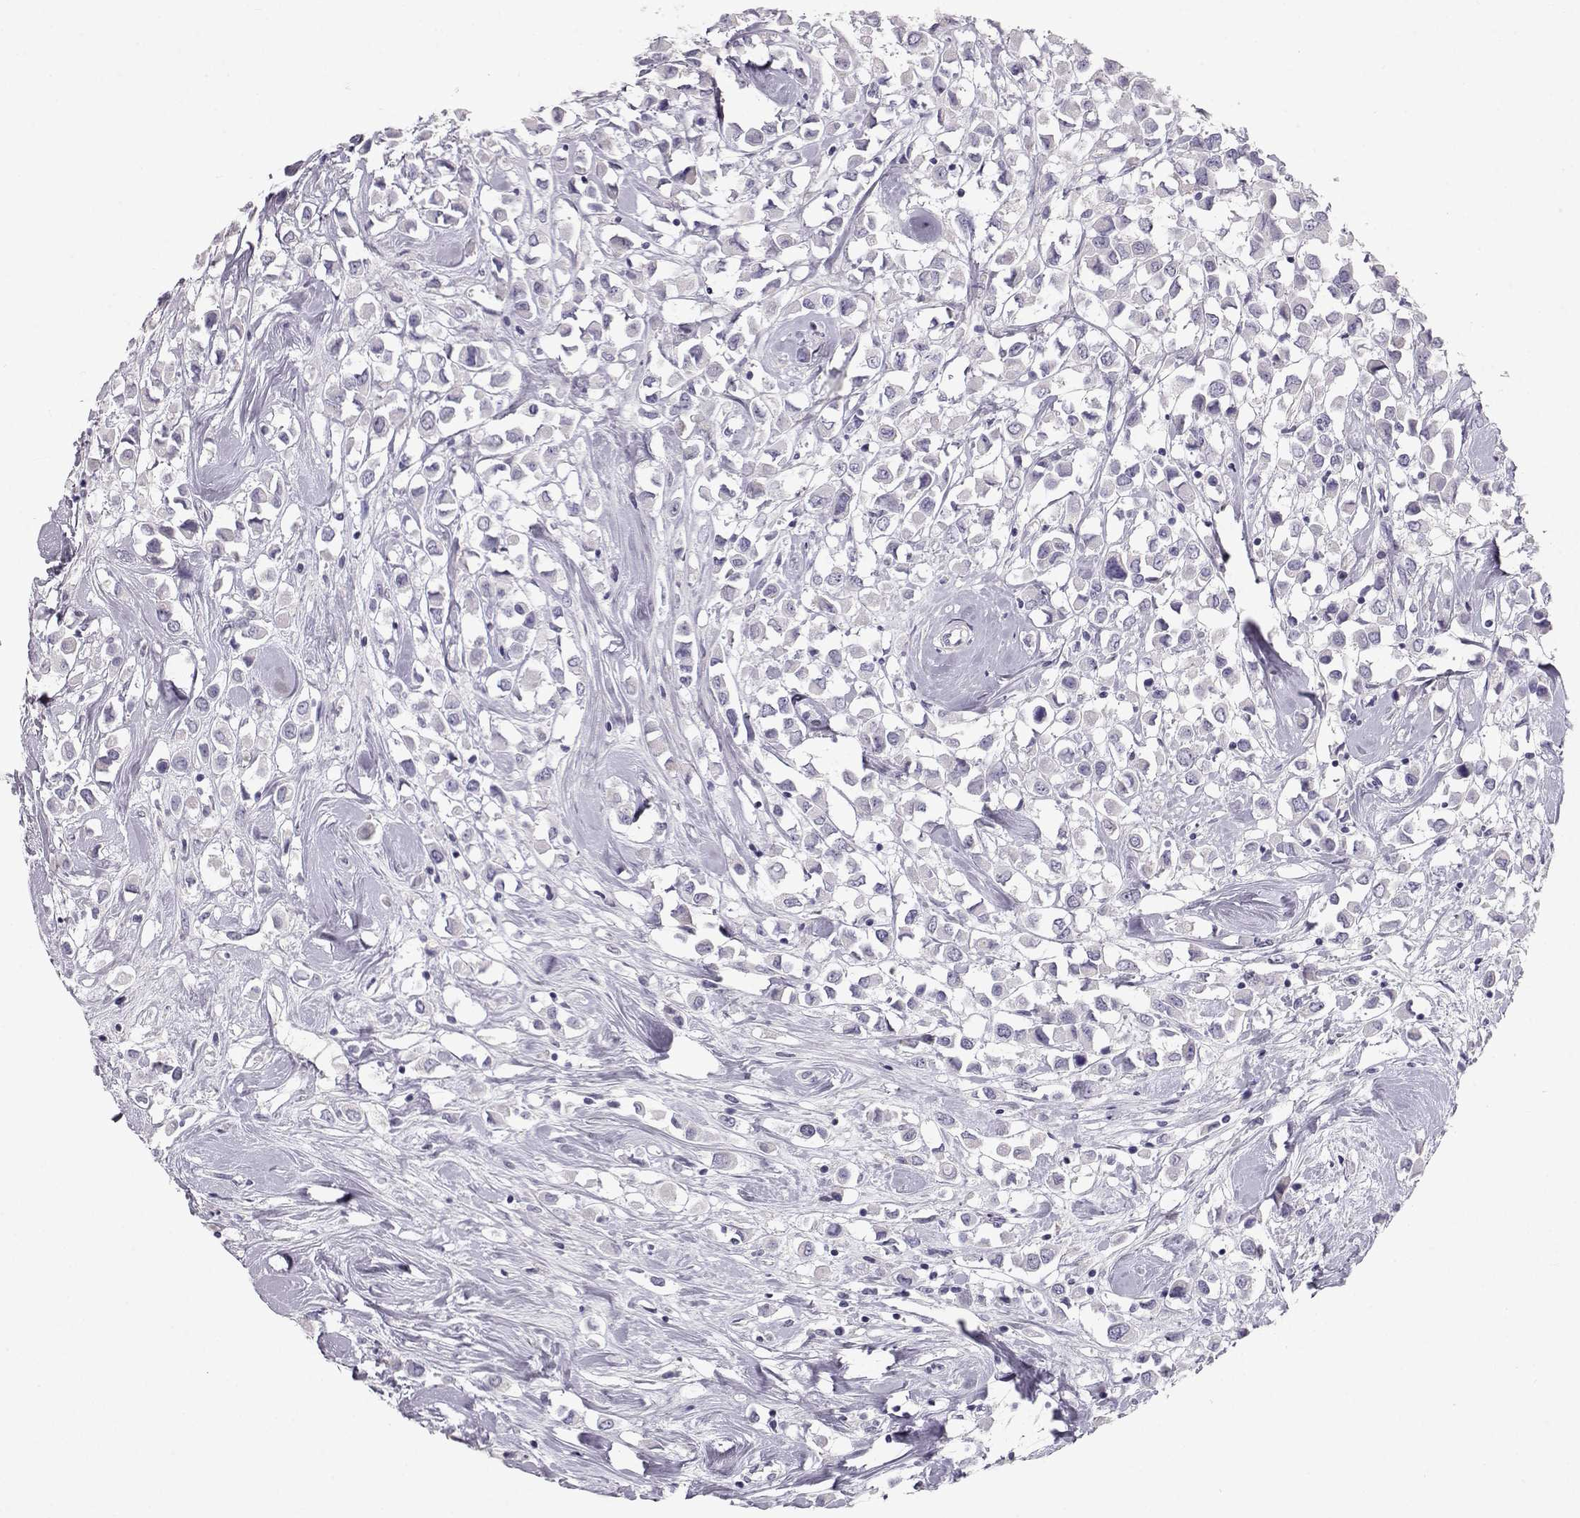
{"staining": {"intensity": "negative", "quantity": "none", "location": "none"}, "tissue": "breast cancer", "cell_type": "Tumor cells", "image_type": "cancer", "snomed": [{"axis": "morphology", "description": "Duct carcinoma"}, {"axis": "topography", "description": "Breast"}], "caption": "Immunohistochemical staining of human breast cancer exhibits no significant expression in tumor cells.", "gene": "SLITRK3", "patient": {"sex": "female", "age": 61}}